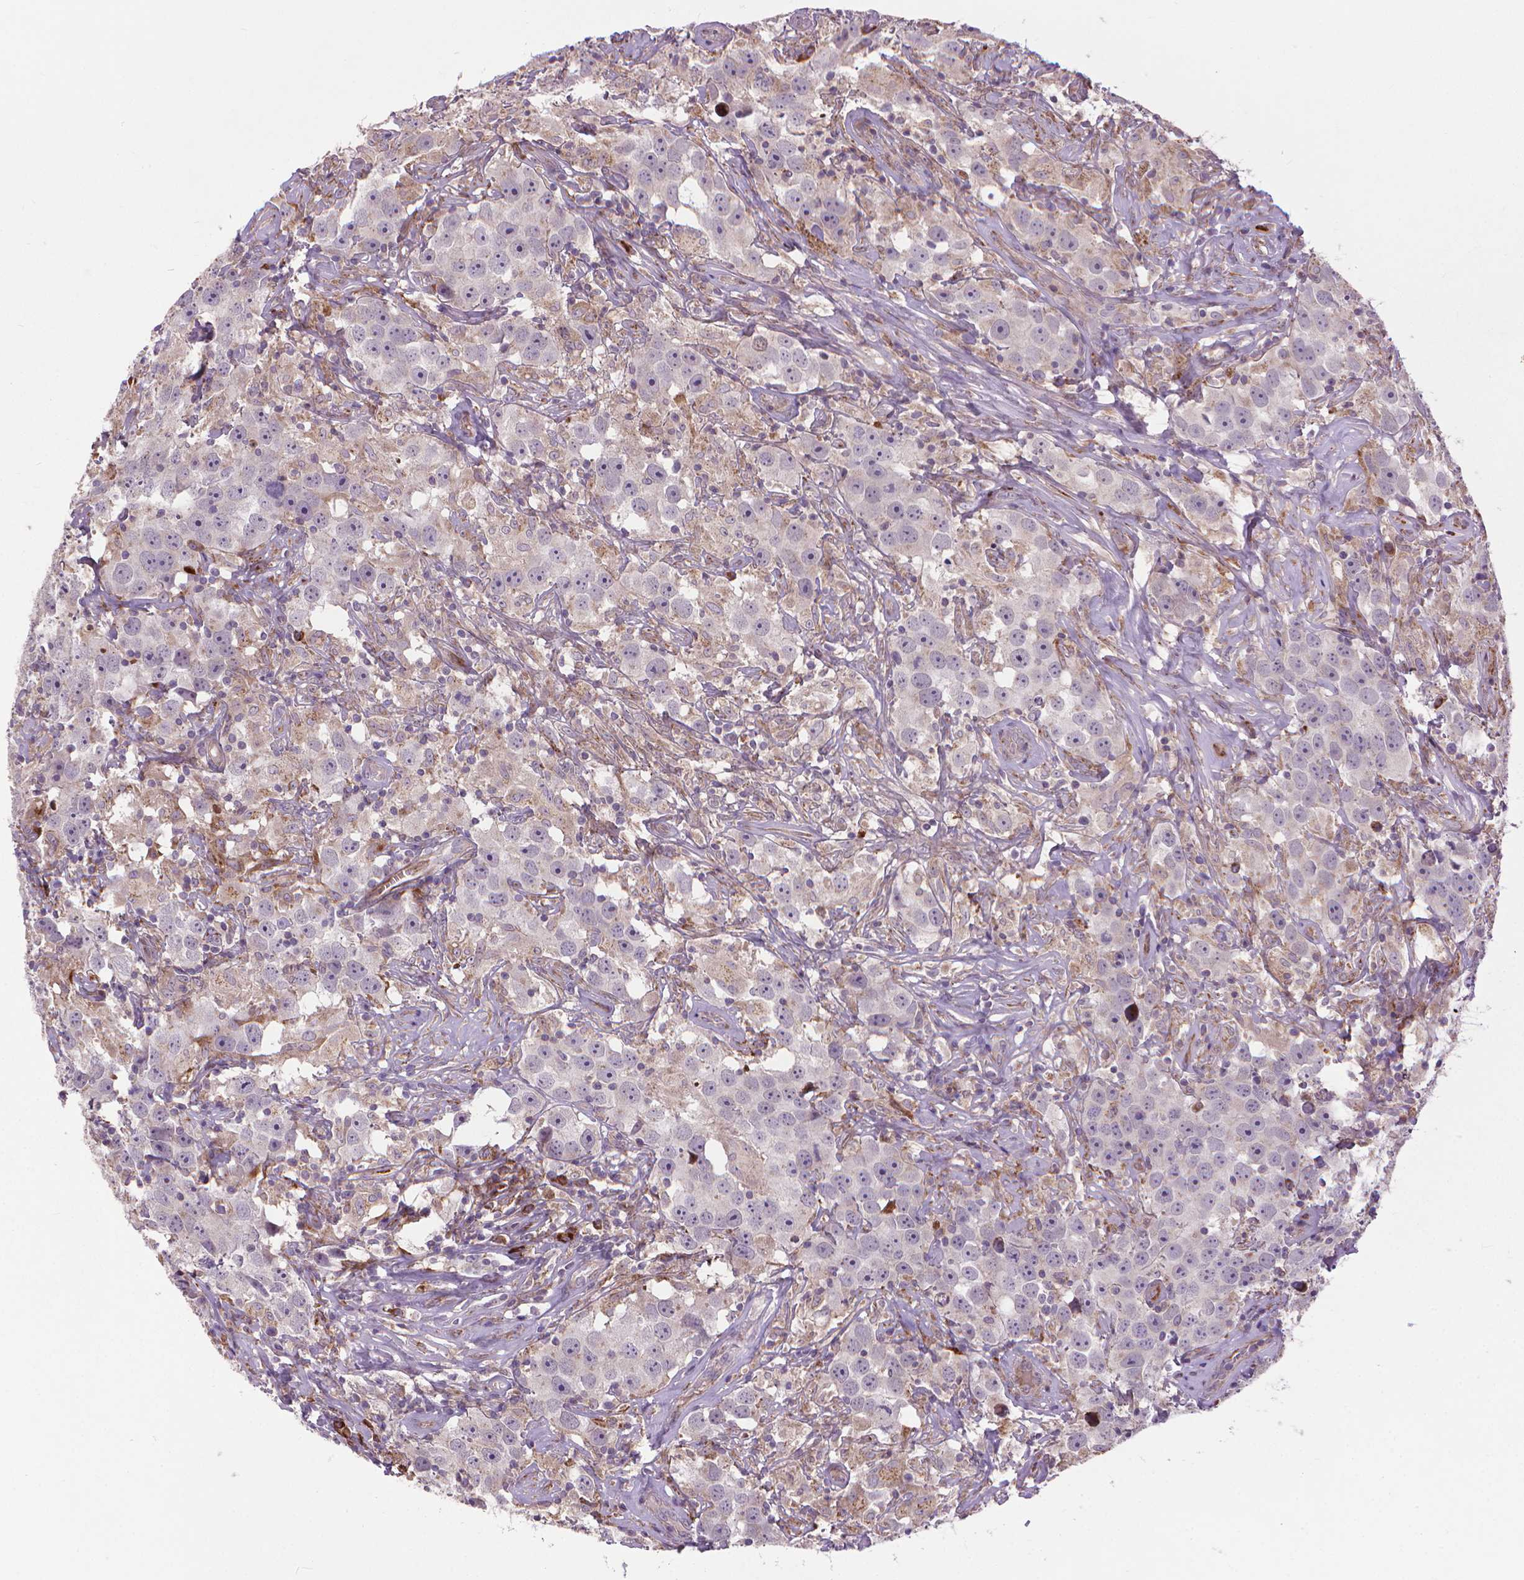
{"staining": {"intensity": "negative", "quantity": "none", "location": "none"}, "tissue": "testis cancer", "cell_type": "Tumor cells", "image_type": "cancer", "snomed": [{"axis": "morphology", "description": "Seminoma, NOS"}, {"axis": "topography", "description": "Testis"}], "caption": "IHC image of neoplastic tissue: human testis cancer (seminoma) stained with DAB (3,3'-diaminobenzidine) shows no significant protein expression in tumor cells. (DAB immunohistochemistry (IHC), high magnification).", "gene": "MYH14", "patient": {"sex": "male", "age": 49}}